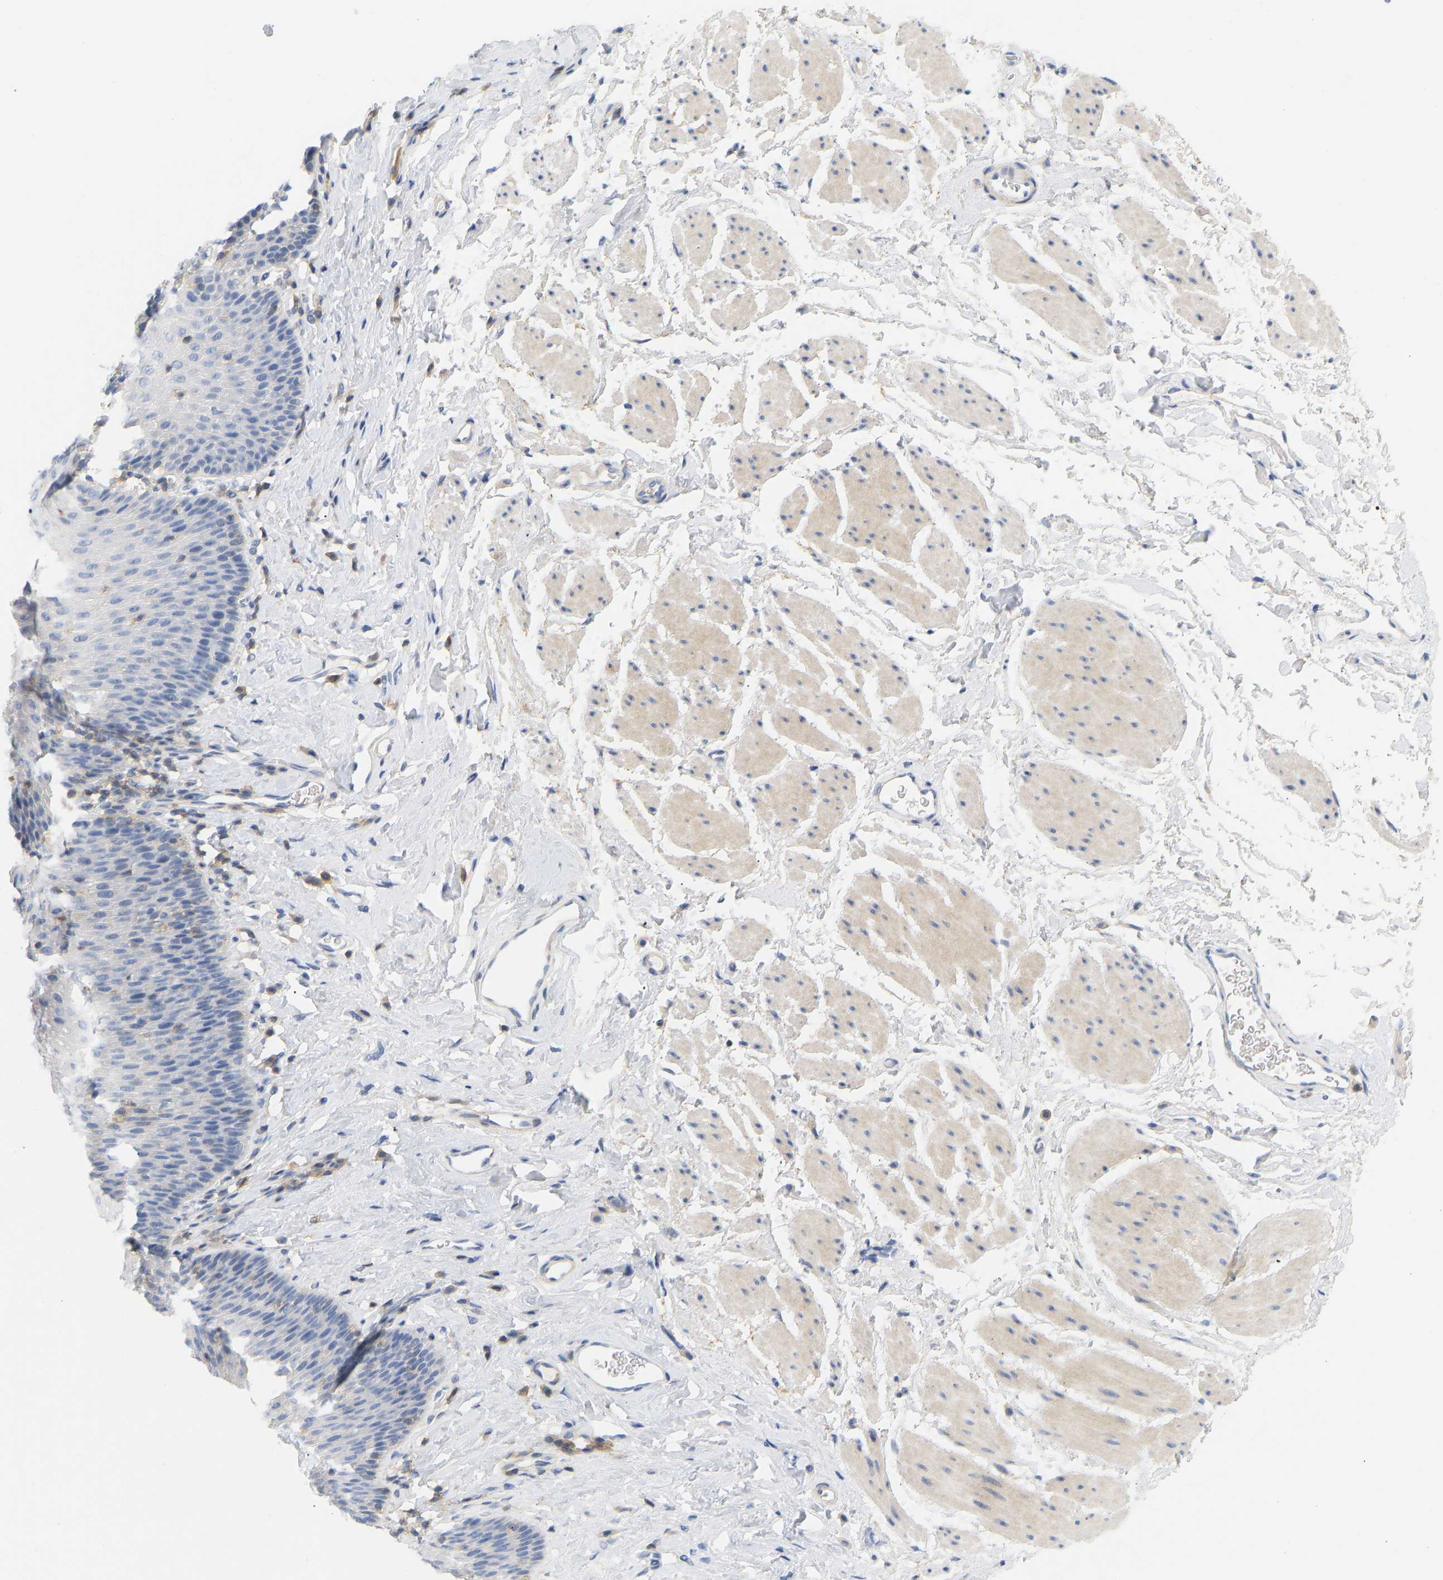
{"staining": {"intensity": "negative", "quantity": "none", "location": "none"}, "tissue": "esophagus", "cell_type": "Squamous epithelial cells", "image_type": "normal", "snomed": [{"axis": "morphology", "description": "Normal tissue, NOS"}, {"axis": "topography", "description": "Esophagus"}], "caption": "DAB immunohistochemical staining of unremarkable esophagus displays no significant staining in squamous epithelial cells.", "gene": "BVES", "patient": {"sex": "female", "age": 61}}